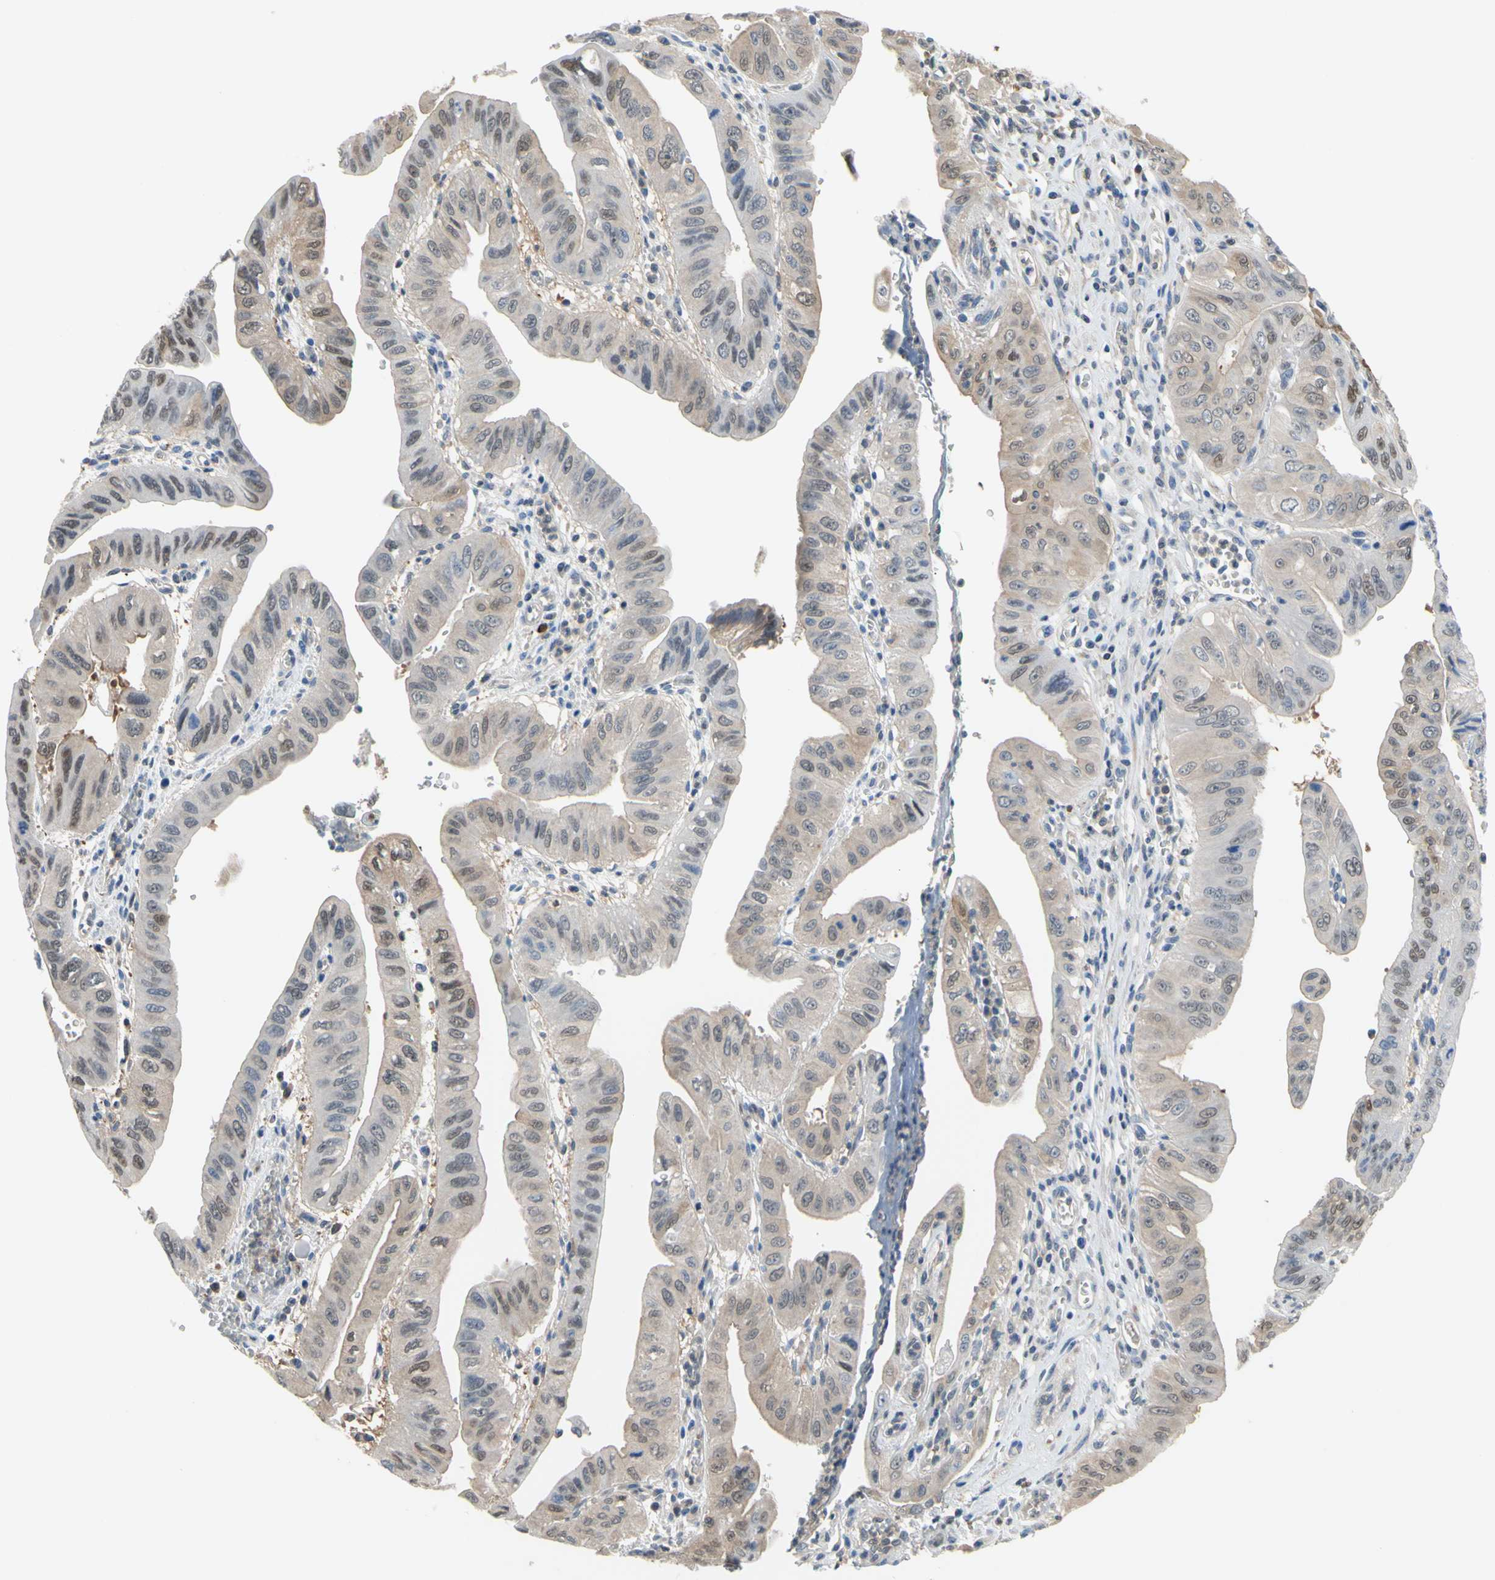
{"staining": {"intensity": "moderate", "quantity": "25%-75%", "location": "nuclear"}, "tissue": "pancreatic cancer", "cell_type": "Tumor cells", "image_type": "cancer", "snomed": [{"axis": "morphology", "description": "Normal tissue, NOS"}, {"axis": "topography", "description": "Lymph node"}], "caption": "The immunohistochemical stain shows moderate nuclear positivity in tumor cells of pancreatic cancer tissue.", "gene": "UPK3B", "patient": {"sex": "male", "age": 50}}